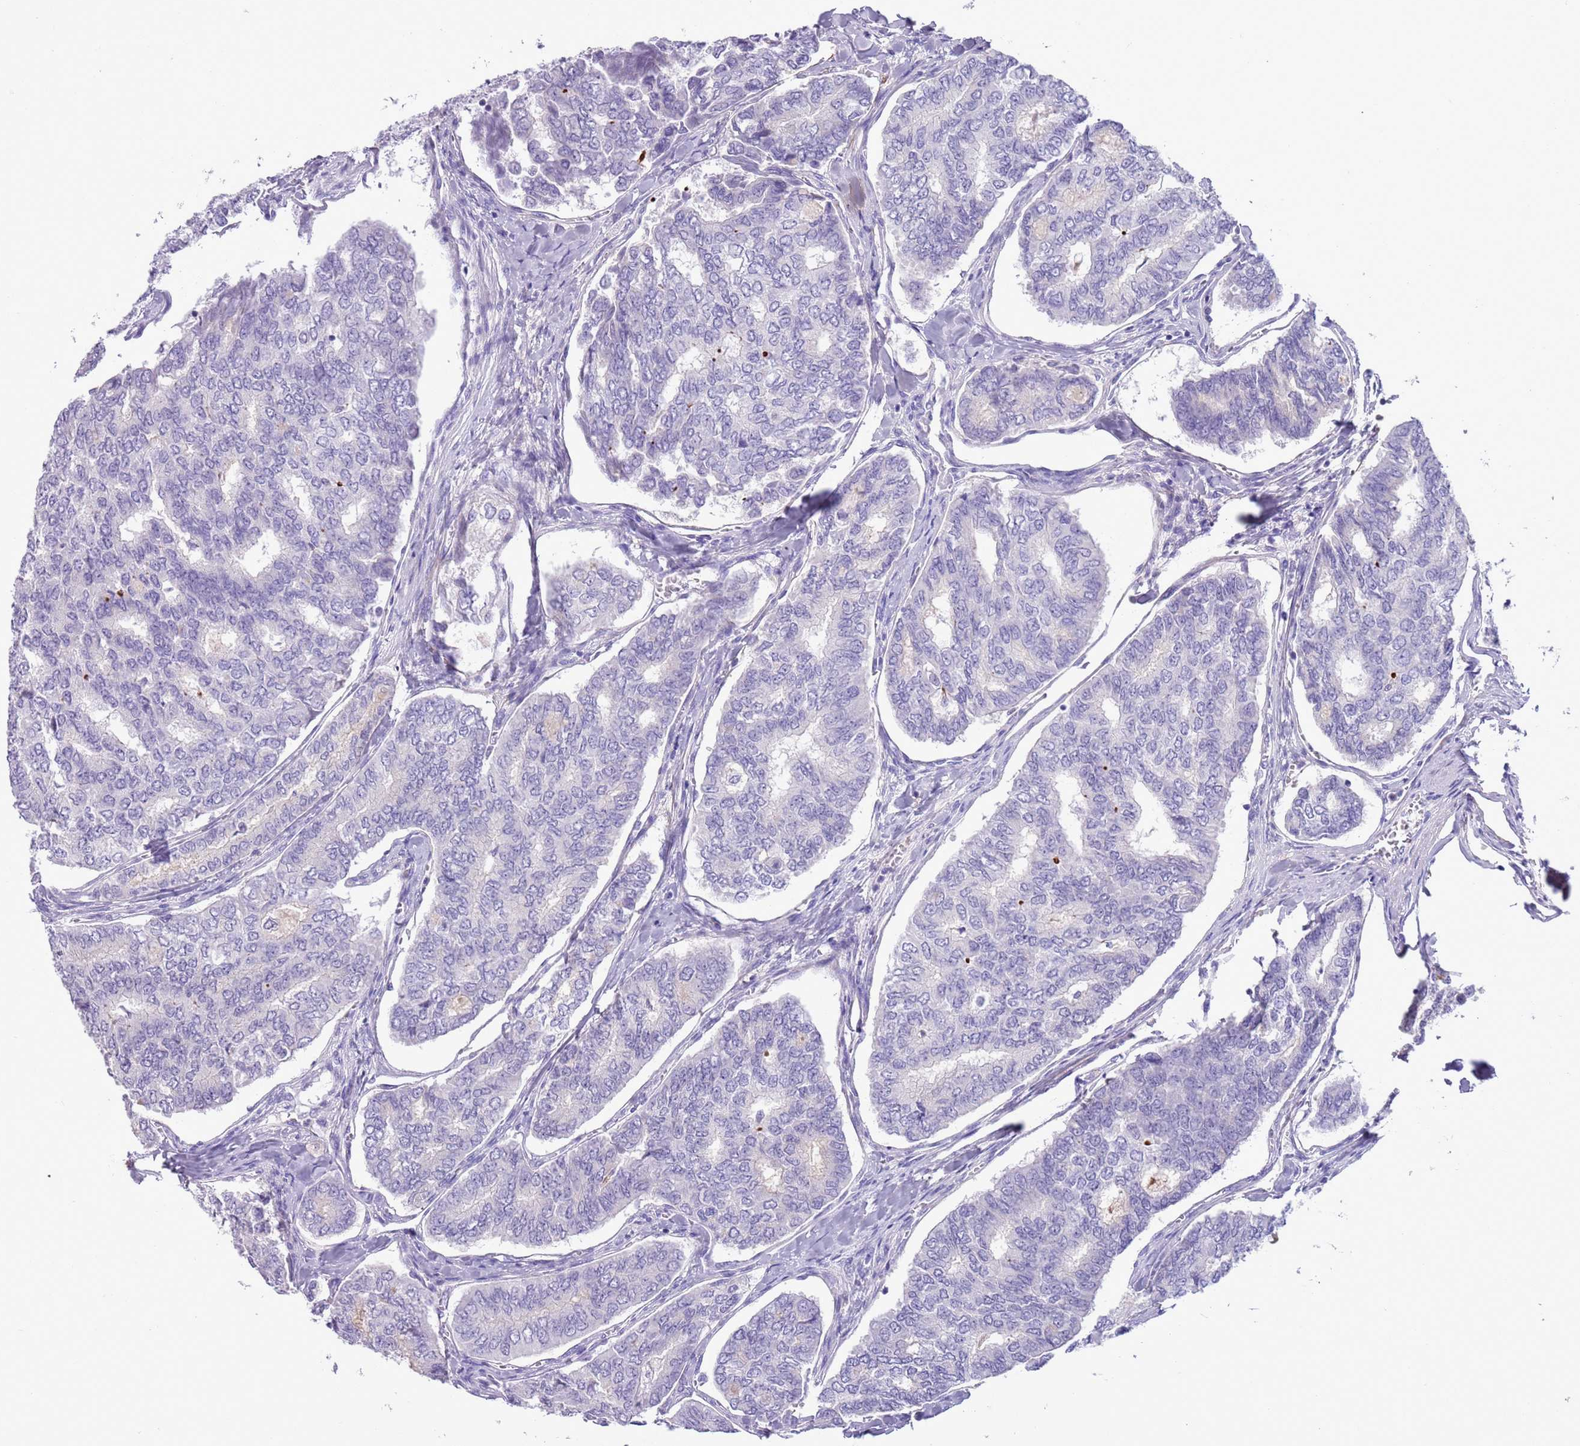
{"staining": {"intensity": "negative", "quantity": "none", "location": "none"}, "tissue": "thyroid cancer", "cell_type": "Tumor cells", "image_type": "cancer", "snomed": [{"axis": "morphology", "description": "Papillary adenocarcinoma, NOS"}, {"axis": "topography", "description": "Thyroid gland"}], "caption": "IHC of human papillary adenocarcinoma (thyroid) displays no staining in tumor cells. Nuclei are stained in blue.", "gene": "PFKFB2", "patient": {"sex": "female", "age": 35}}